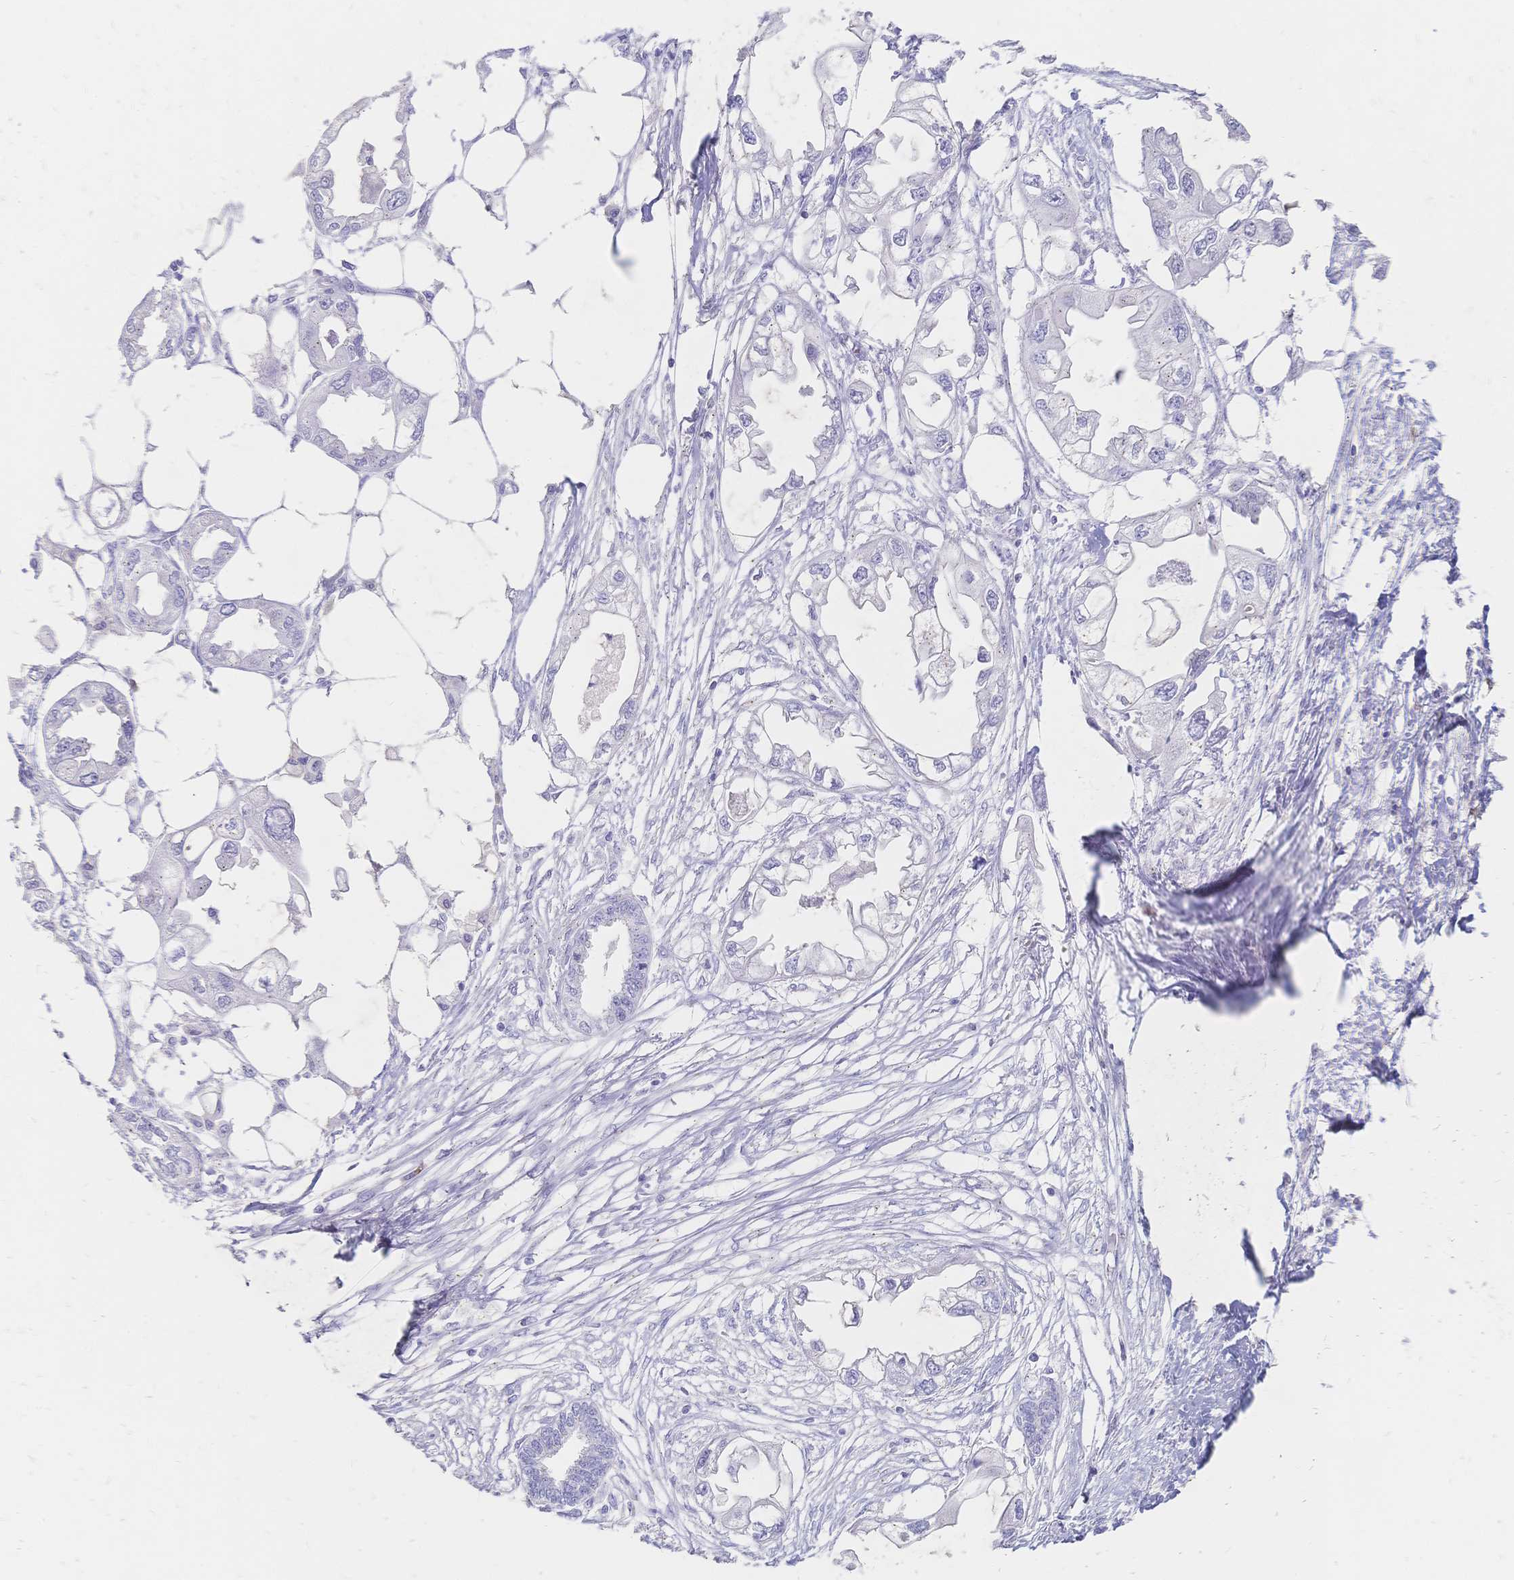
{"staining": {"intensity": "negative", "quantity": "none", "location": "none"}, "tissue": "endometrial cancer", "cell_type": "Tumor cells", "image_type": "cancer", "snomed": [{"axis": "morphology", "description": "Adenocarcinoma, NOS"}, {"axis": "morphology", "description": "Adenocarcinoma, metastatic, NOS"}, {"axis": "topography", "description": "Adipose tissue"}, {"axis": "topography", "description": "Endometrium"}], "caption": "This histopathology image is of endometrial metastatic adenocarcinoma stained with immunohistochemistry to label a protein in brown with the nuclei are counter-stained blue. There is no positivity in tumor cells.", "gene": "PSORS1C2", "patient": {"sex": "female", "age": 67}}